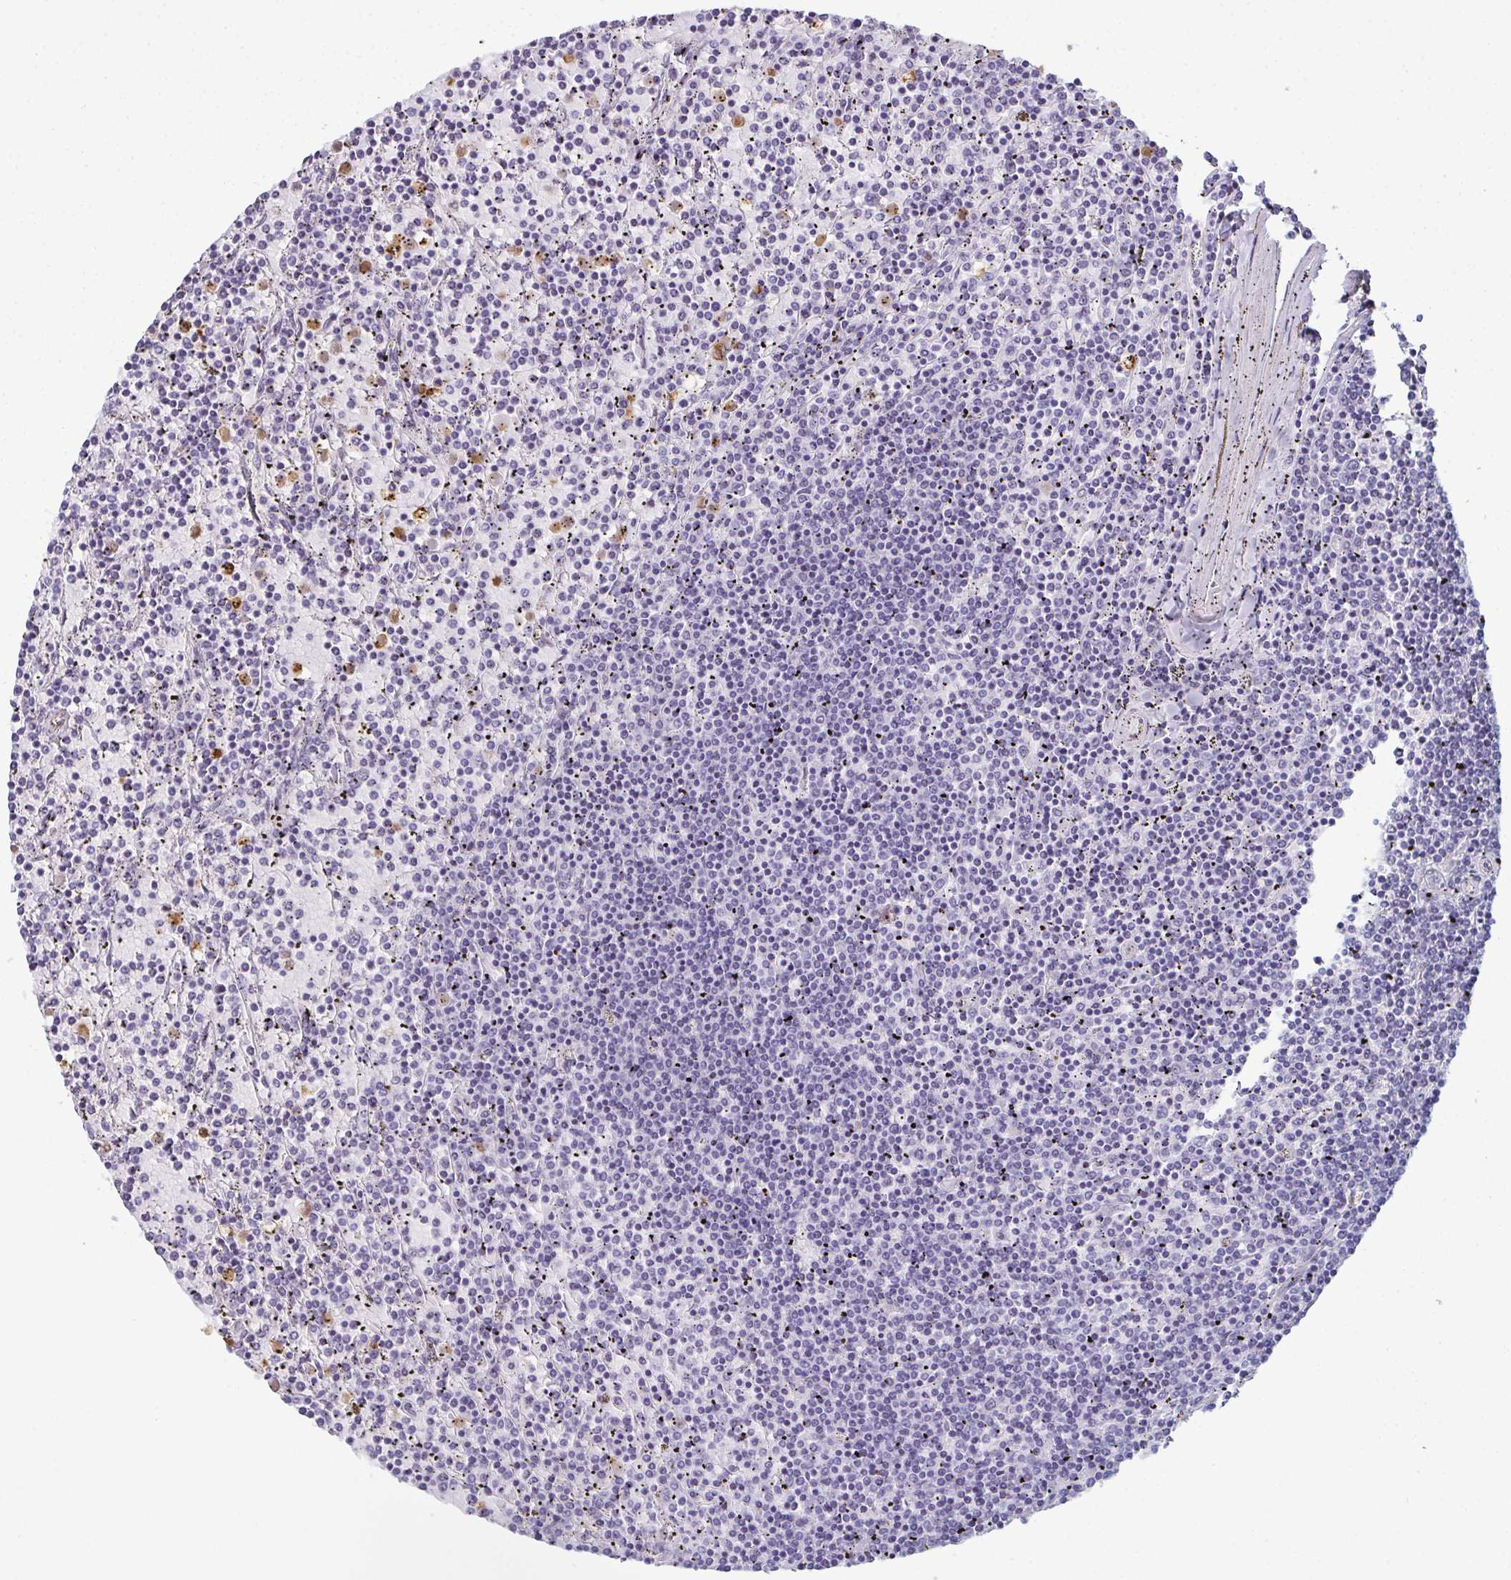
{"staining": {"intensity": "negative", "quantity": "none", "location": "none"}, "tissue": "lymphoma", "cell_type": "Tumor cells", "image_type": "cancer", "snomed": [{"axis": "morphology", "description": "Malignant lymphoma, non-Hodgkin's type, Low grade"}, {"axis": "topography", "description": "Spleen"}], "caption": "IHC micrograph of neoplastic tissue: low-grade malignant lymphoma, non-Hodgkin's type stained with DAB demonstrates no significant protein staining in tumor cells.", "gene": "CDA", "patient": {"sex": "female", "age": 77}}